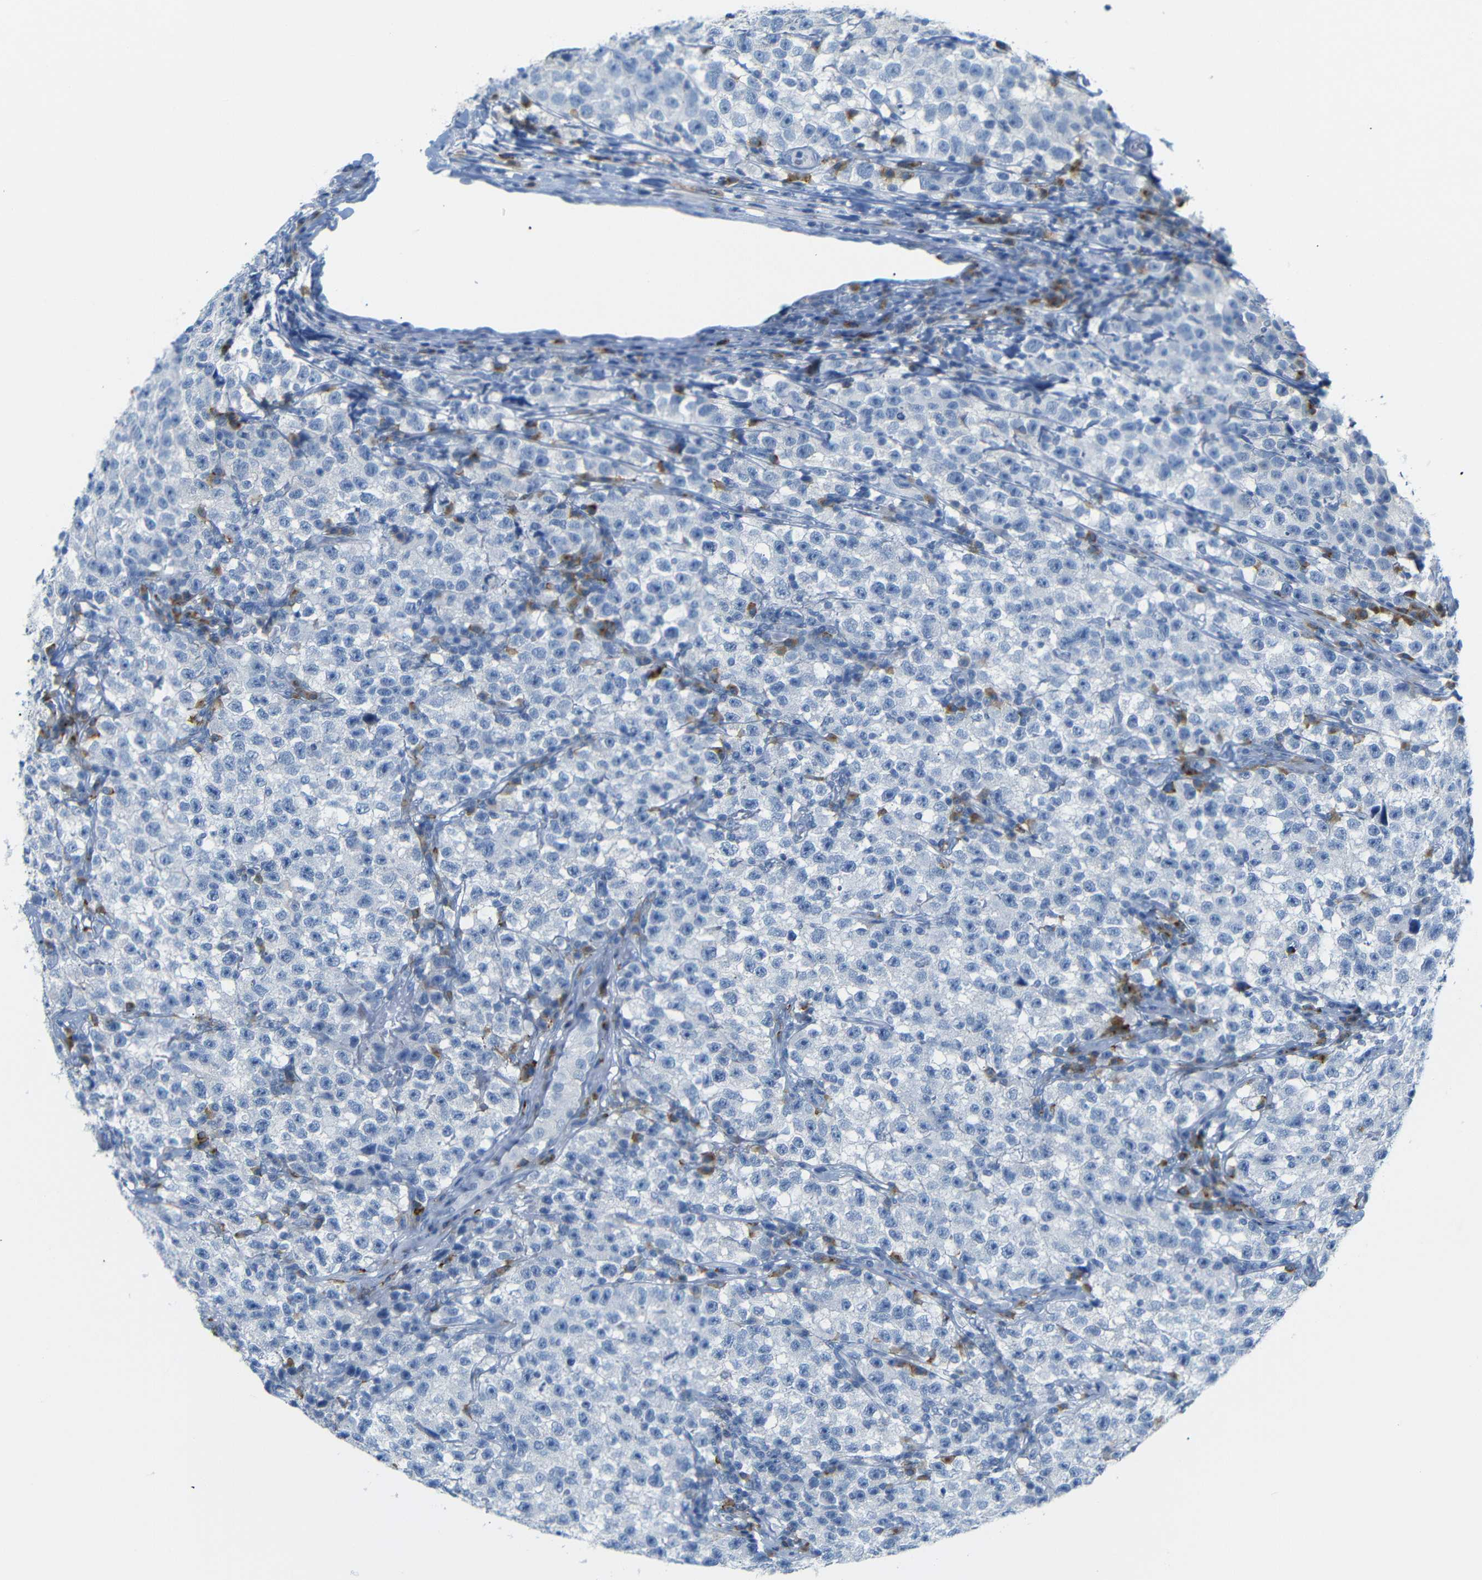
{"staining": {"intensity": "negative", "quantity": "none", "location": "none"}, "tissue": "testis cancer", "cell_type": "Tumor cells", "image_type": "cancer", "snomed": [{"axis": "morphology", "description": "Seminoma, NOS"}, {"axis": "topography", "description": "Testis"}], "caption": "Immunohistochemical staining of testis seminoma exhibits no significant positivity in tumor cells. (Immunohistochemistry, brightfield microscopy, high magnification).", "gene": "FCRL1", "patient": {"sex": "male", "age": 22}}